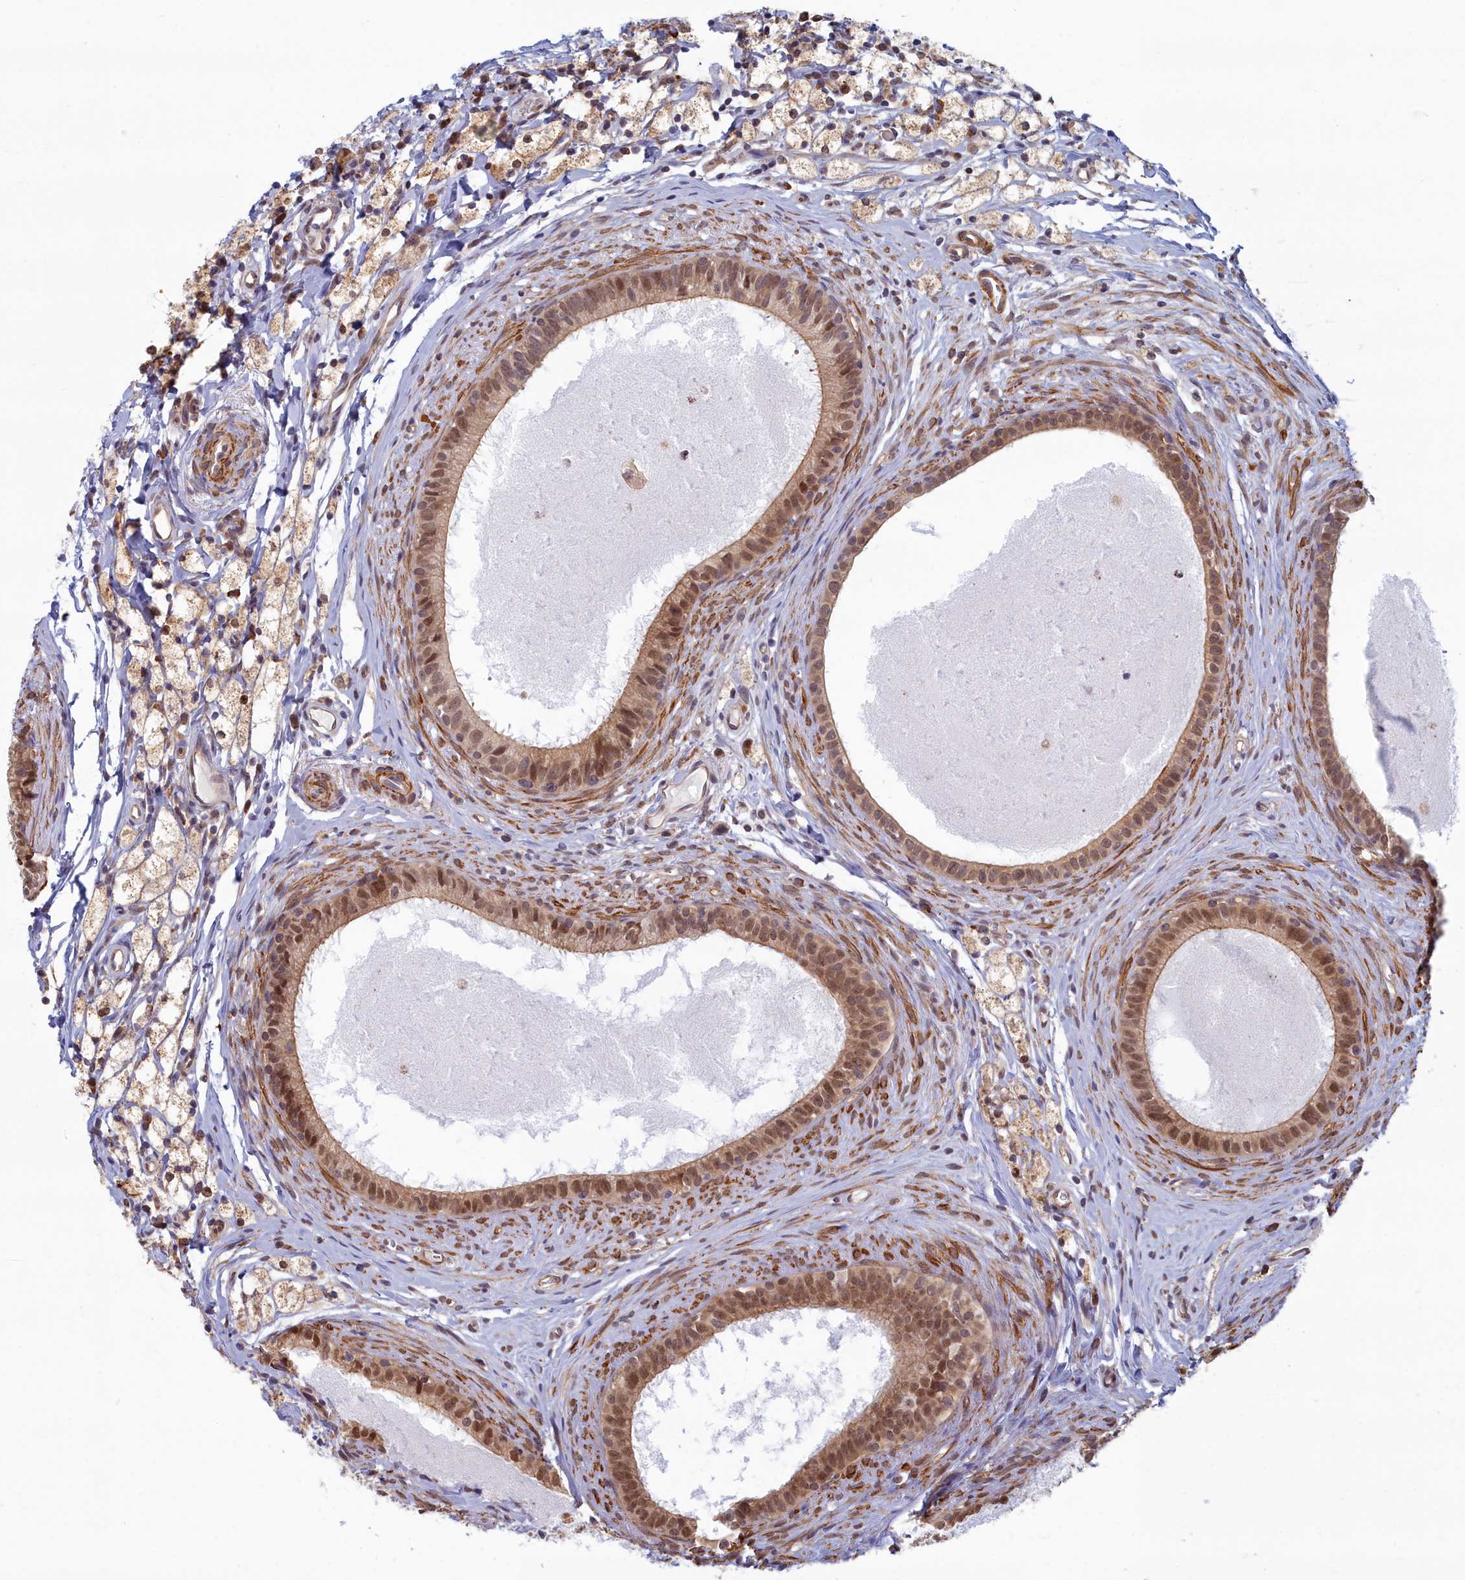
{"staining": {"intensity": "moderate", "quantity": "25%-75%", "location": "cytoplasmic/membranous,nuclear"}, "tissue": "epididymis", "cell_type": "Glandular cells", "image_type": "normal", "snomed": [{"axis": "morphology", "description": "Normal tissue, NOS"}, {"axis": "topography", "description": "Epididymis"}], "caption": "Epididymis stained with immunohistochemistry reveals moderate cytoplasmic/membranous,nuclear positivity in approximately 25%-75% of glandular cells. (DAB (3,3'-diaminobenzidine) = brown stain, brightfield microscopy at high magnification).", "gene": "MAK16", "patient": {"sex": "male", "age": 80}}